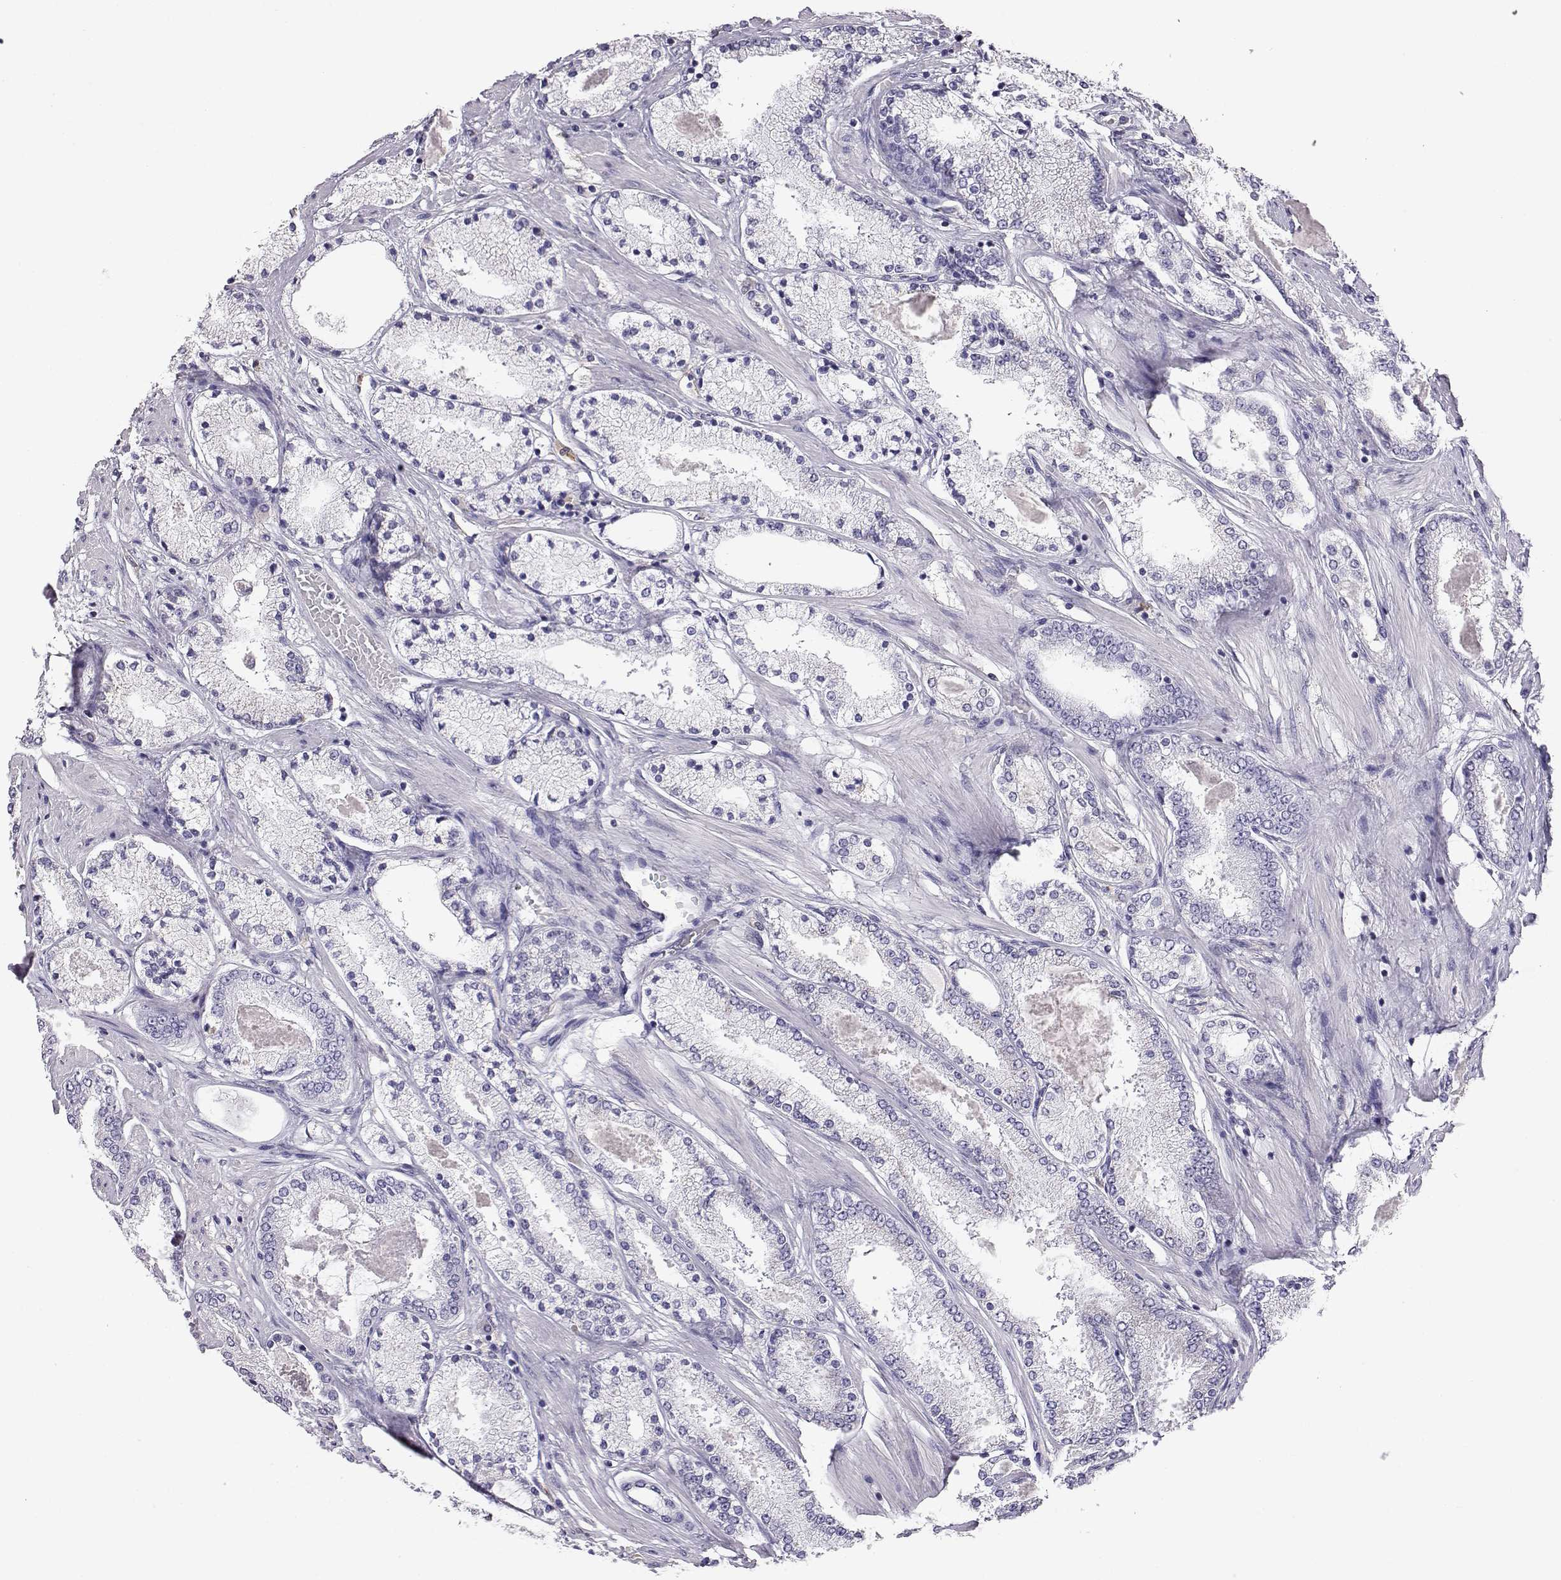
{"staining": {"intensity": "negative", "quantity": "none", "location": "none"}, "tissue": "prostate cancer", "cell_type": "Tumor cells", "image_type": "cancer", "snomed": [{"axis": "morphology", "description": "Adenocarcinoma, High grade"}, {"axis": "topography", "description": "Prostate"}], "caption": "IHC of high-grade adenocarcinoma (prostate) exhibits no positivity in tumor cells.", "gene": "AKR1B1", "patient": {"sex": "male", "age": 63}}